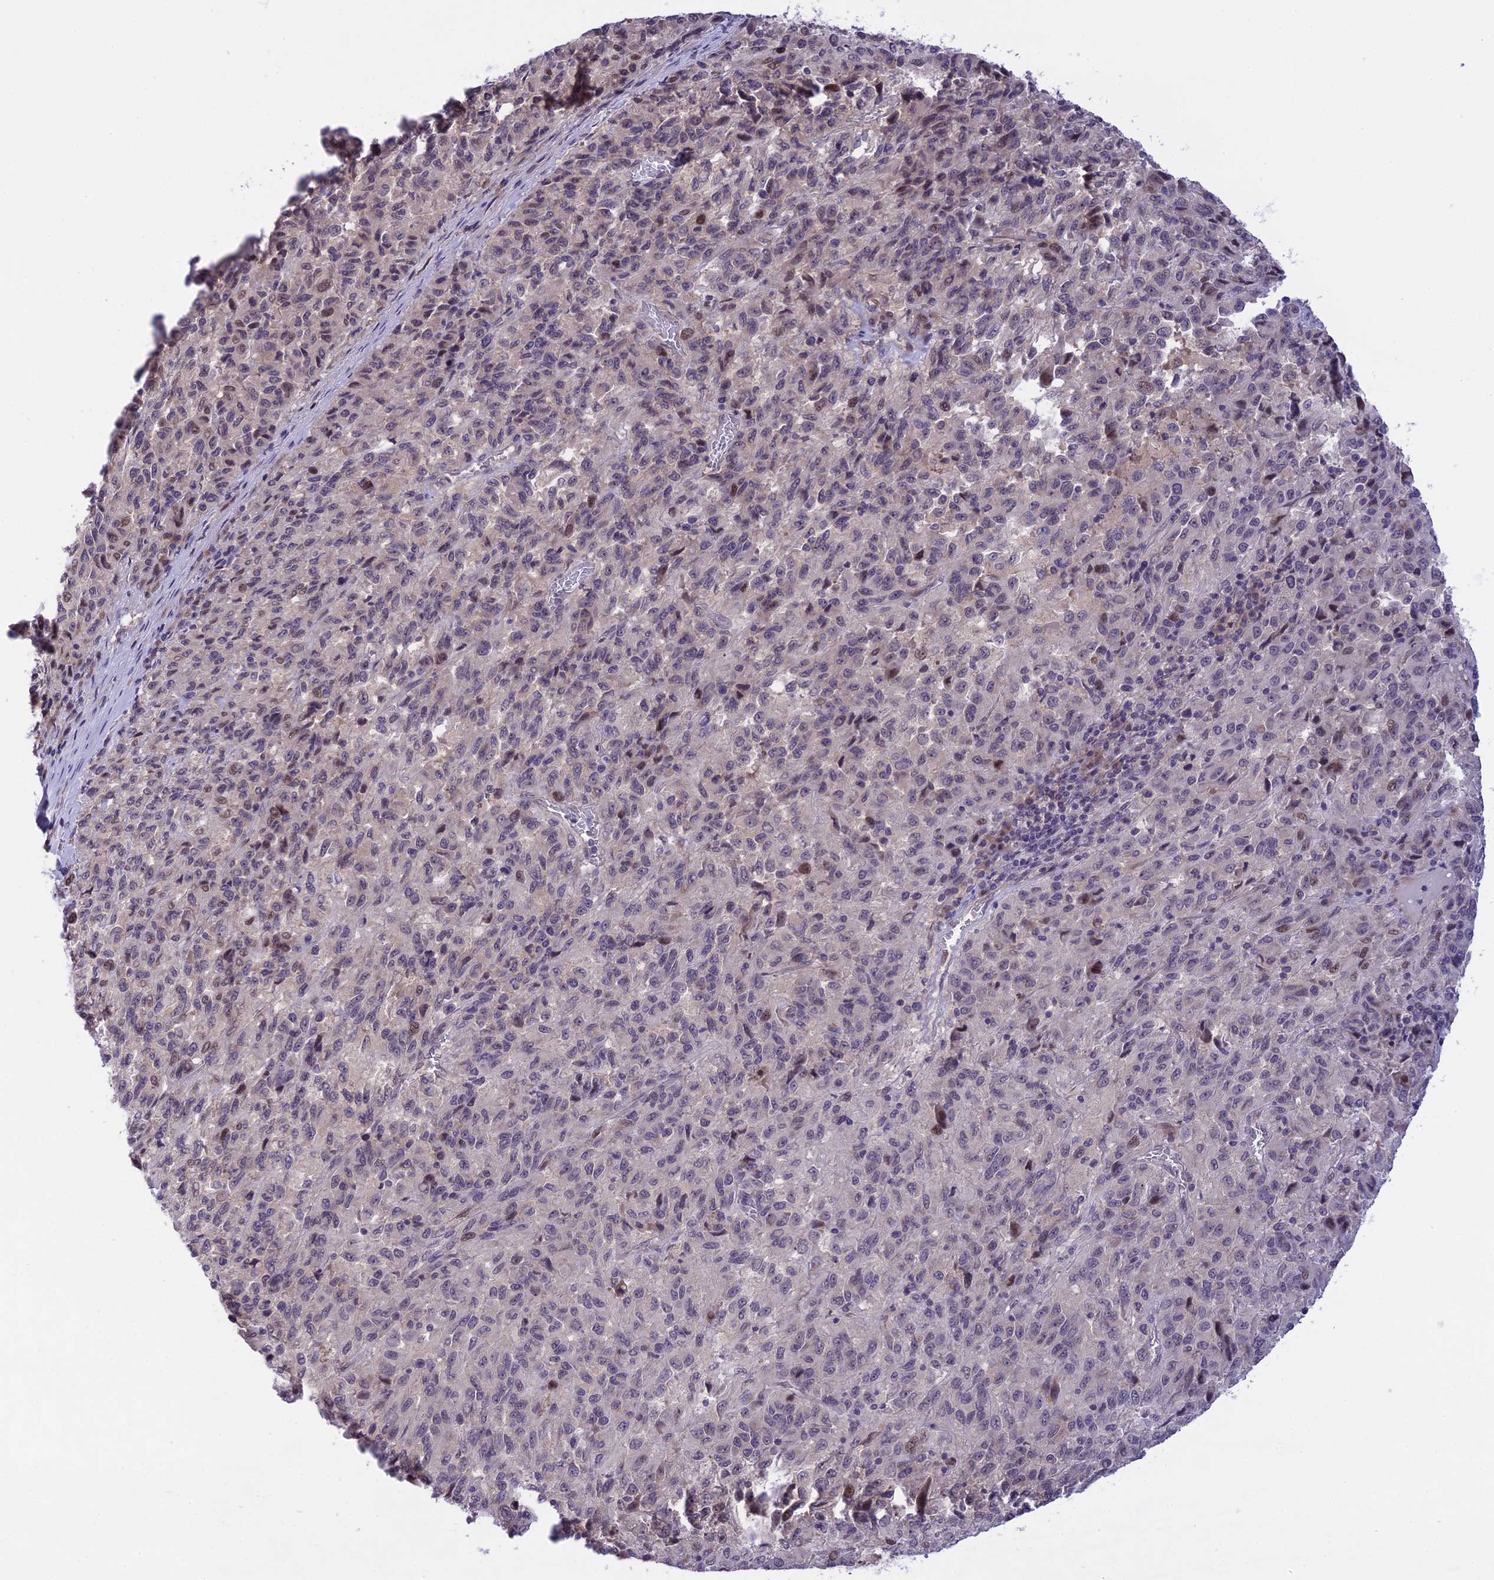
{"staining": {"intensity": "negative", "quantity": "none", "location": "none"}, "tissue": "melanoma", "cell_type": "Tumor cells", "image_type": "cancer", "snomed": [{"axis": "morphology", "description": "Malignant melanoma, Metastatic site"}, {"axis": "topography", "description": "Lung"}], "caption": "DAB (3,3'-diaminobenzidine) immunohistochemical staining of human melanoma shows no significant staining in tumor cells. (DAB (3,3'-diaminobenzidine) IHC visualized using brightfield microscopy, high magnification).", "gene": "ZNF837", "patient": {"sex": "male", "age": 64}}